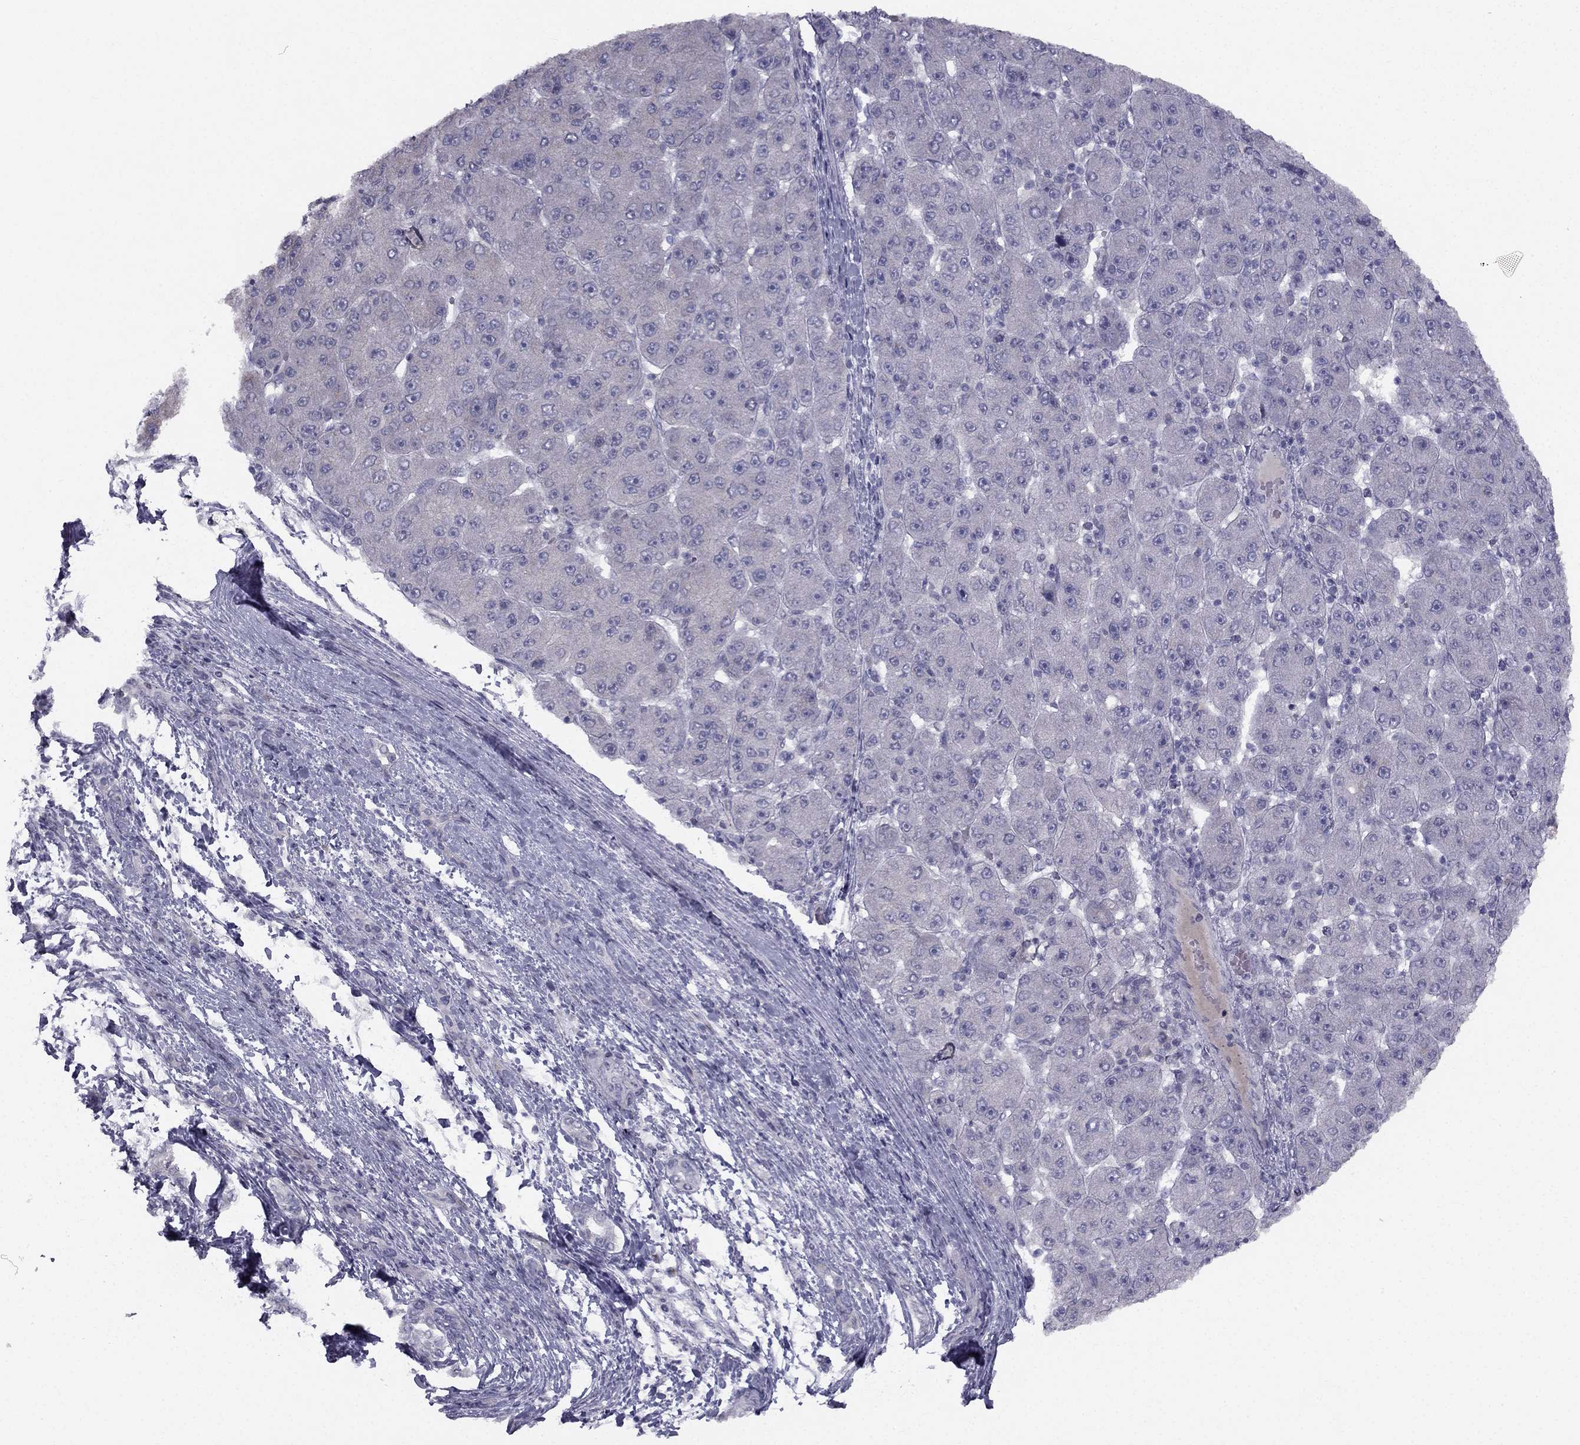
{"staining": {"intensity": "negative", "quantity": "none", "location": "none"}, "tissue": "liver cancer", "cell_type": "Tumor cells", "image_type": "cancer", "snomed": [{"axis": "morphology", "description": "Carcinoma, Hepatocellular, NOS"}, {"axis": "topography", "description": "Liver"}], "caption": "Immunohistochemistry of human liver hepatocellular carcinoma displays no expression in tumor cells.", "gene": "TRPS1", "patient": {"sex": "male", "age": 67}}